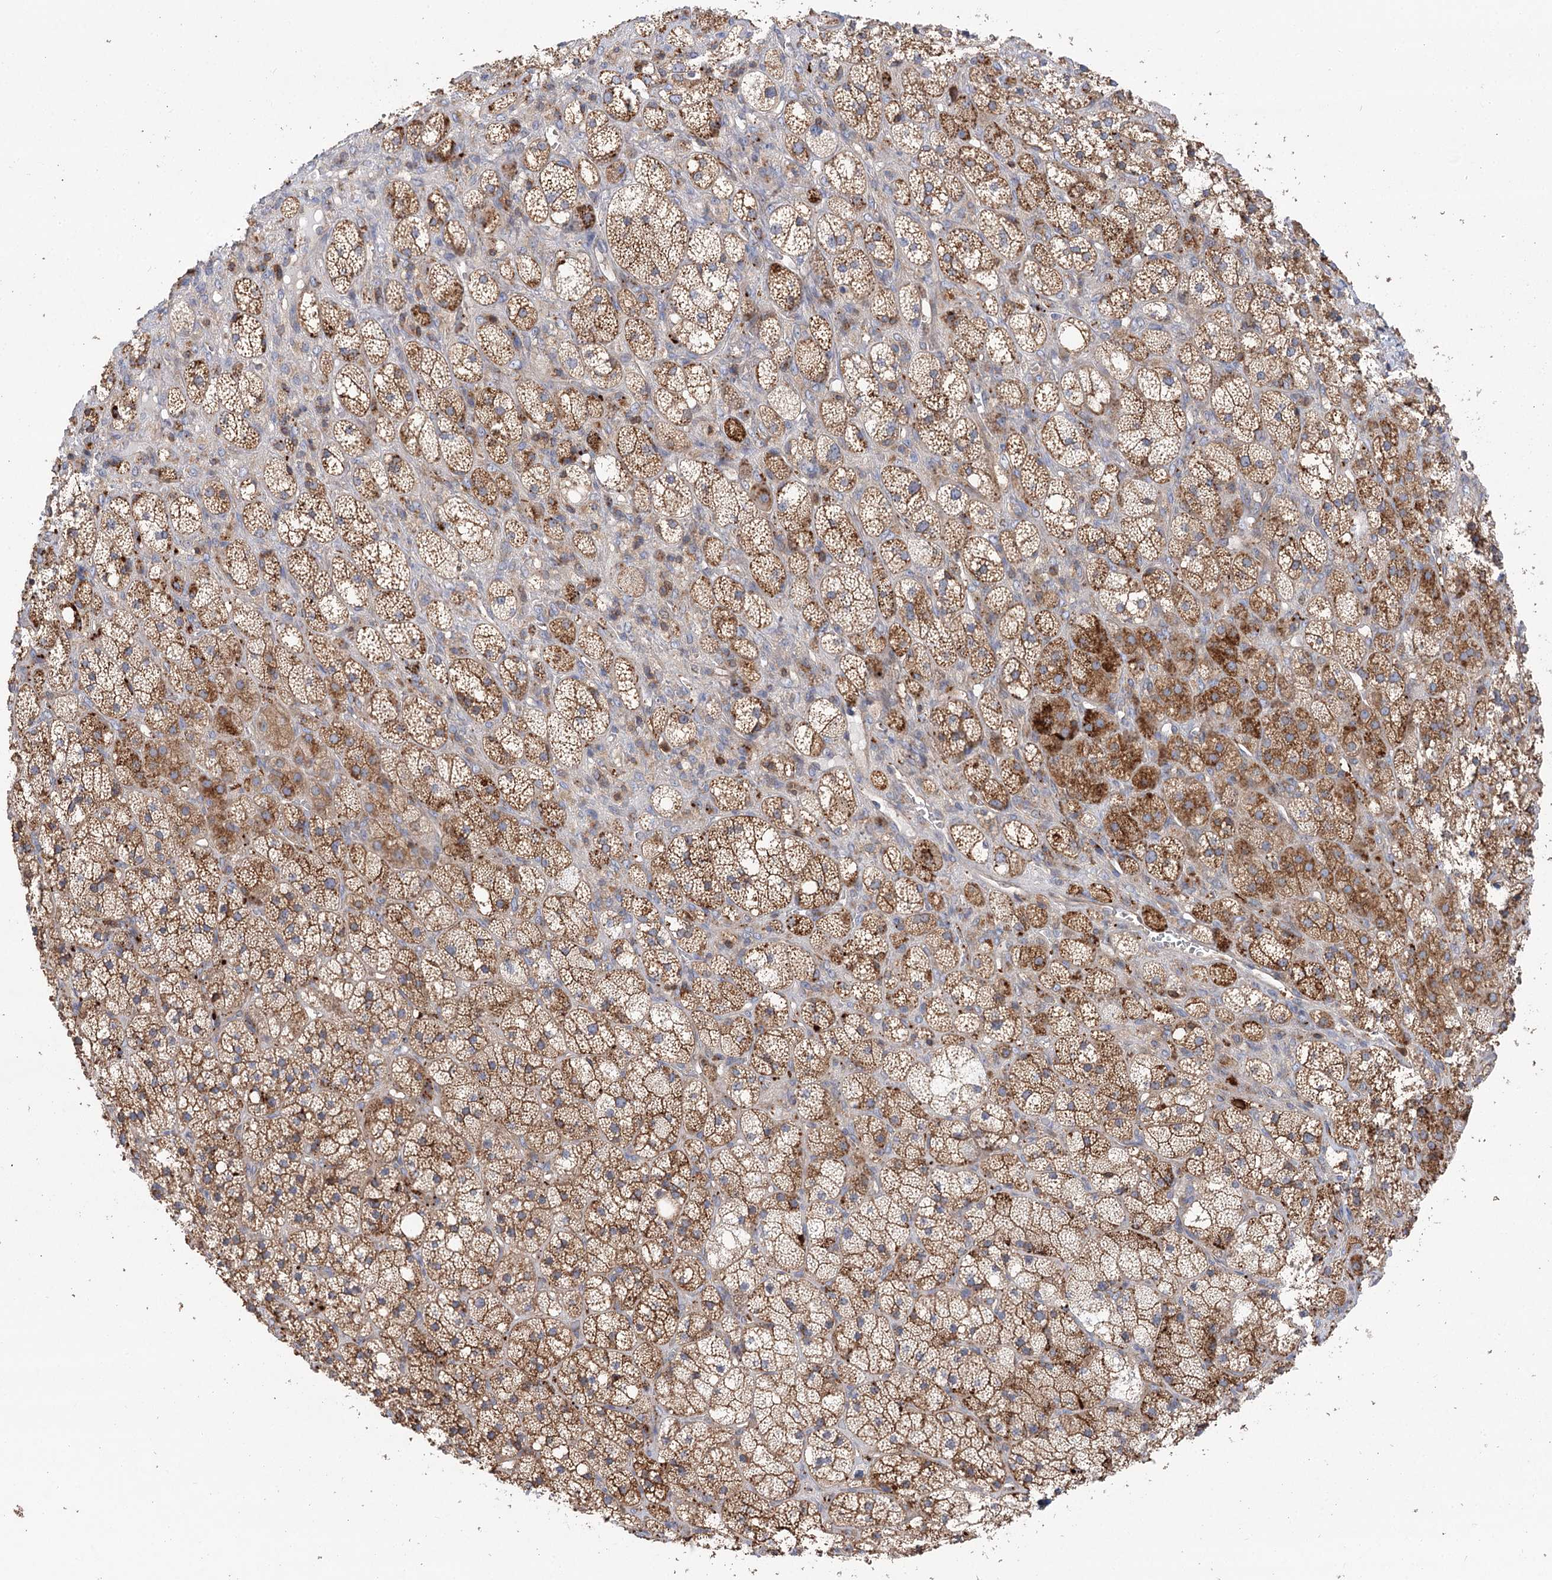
{"staining": {"intensity": "moderate", "quantity": ">75%", "location": "cytoplasmic/membranous"}, "tissue": "adrenal gland", "cell_type": "Glandular cells", "image_type": "normal", "snomed": [{"axis": "morphology", "description": "Normal tissue, NOS"}, {"axis": "topography", "description": "Adrenal gland"}], "caption": "An immunohistochemistry image of normal tissue is shown. Protein staining in brown labels moderate cytoplasmic/membranous positivity in adrenal gland within glandular cells.", "gene": "VPS37B", "patient": {"sex": "male", "age": 61}}